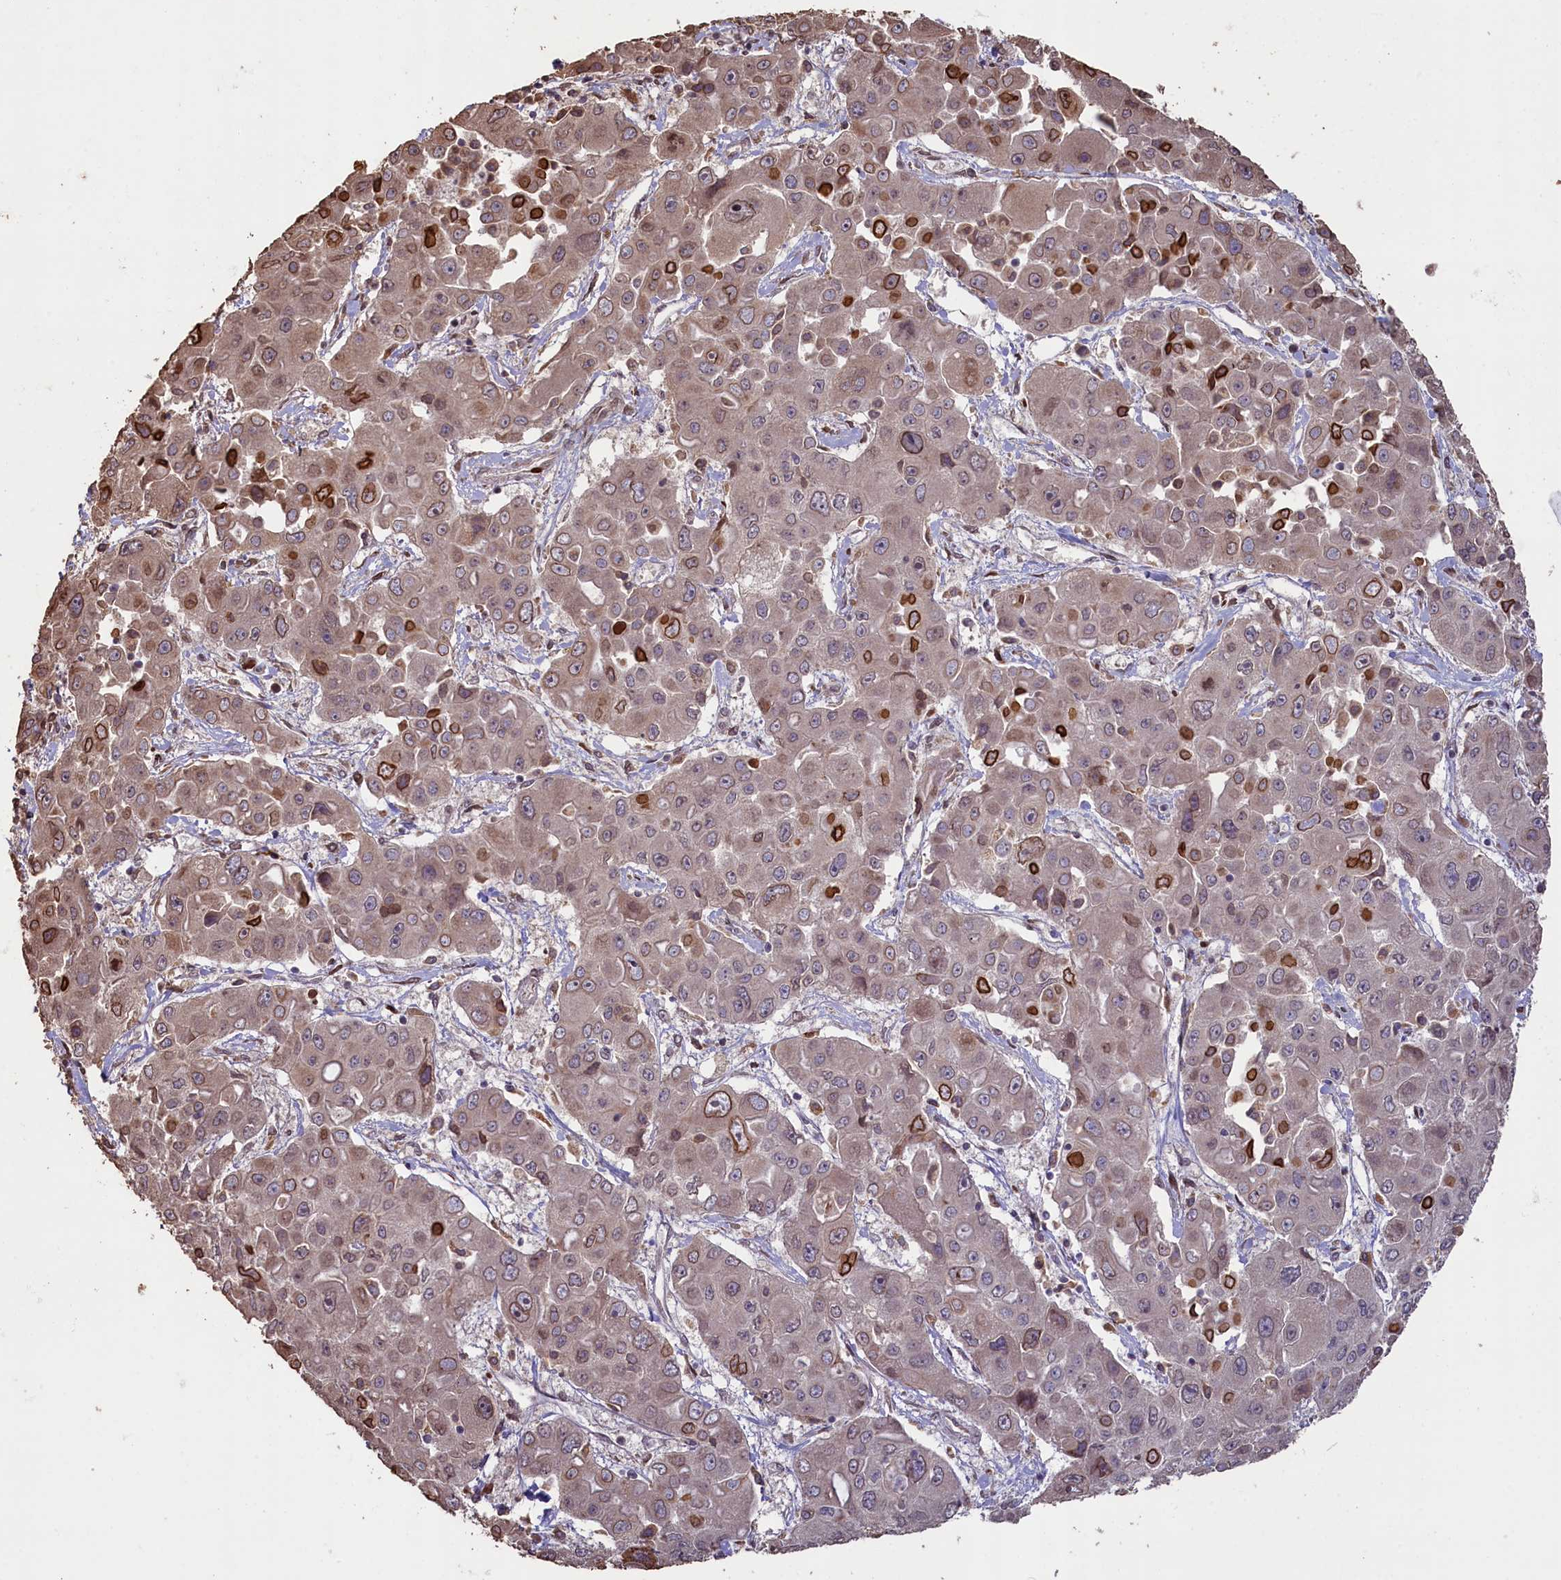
{"staining": {"intensity": "strong", "quantity": "<25%", "location": "cytoplasmic/membranous,nuclear"}, "tissue": "liver cancer", "cell_type": "Tumor cells", "image_type": "cancer", "snomed": [{"axis": "morphology", "description": "Cholangiocarcinoma"}, {"axis": "topography", "description": "Liver"}], "caption": "Immunohistochemistry (IHC) of human liver cancer reveals medium levels of strong cytoplasmic/membranous and nuclear expression in about <25% of tumor cells.", "gene": "SLC38A7", "patient": {"sex": "male", "age": 67}}